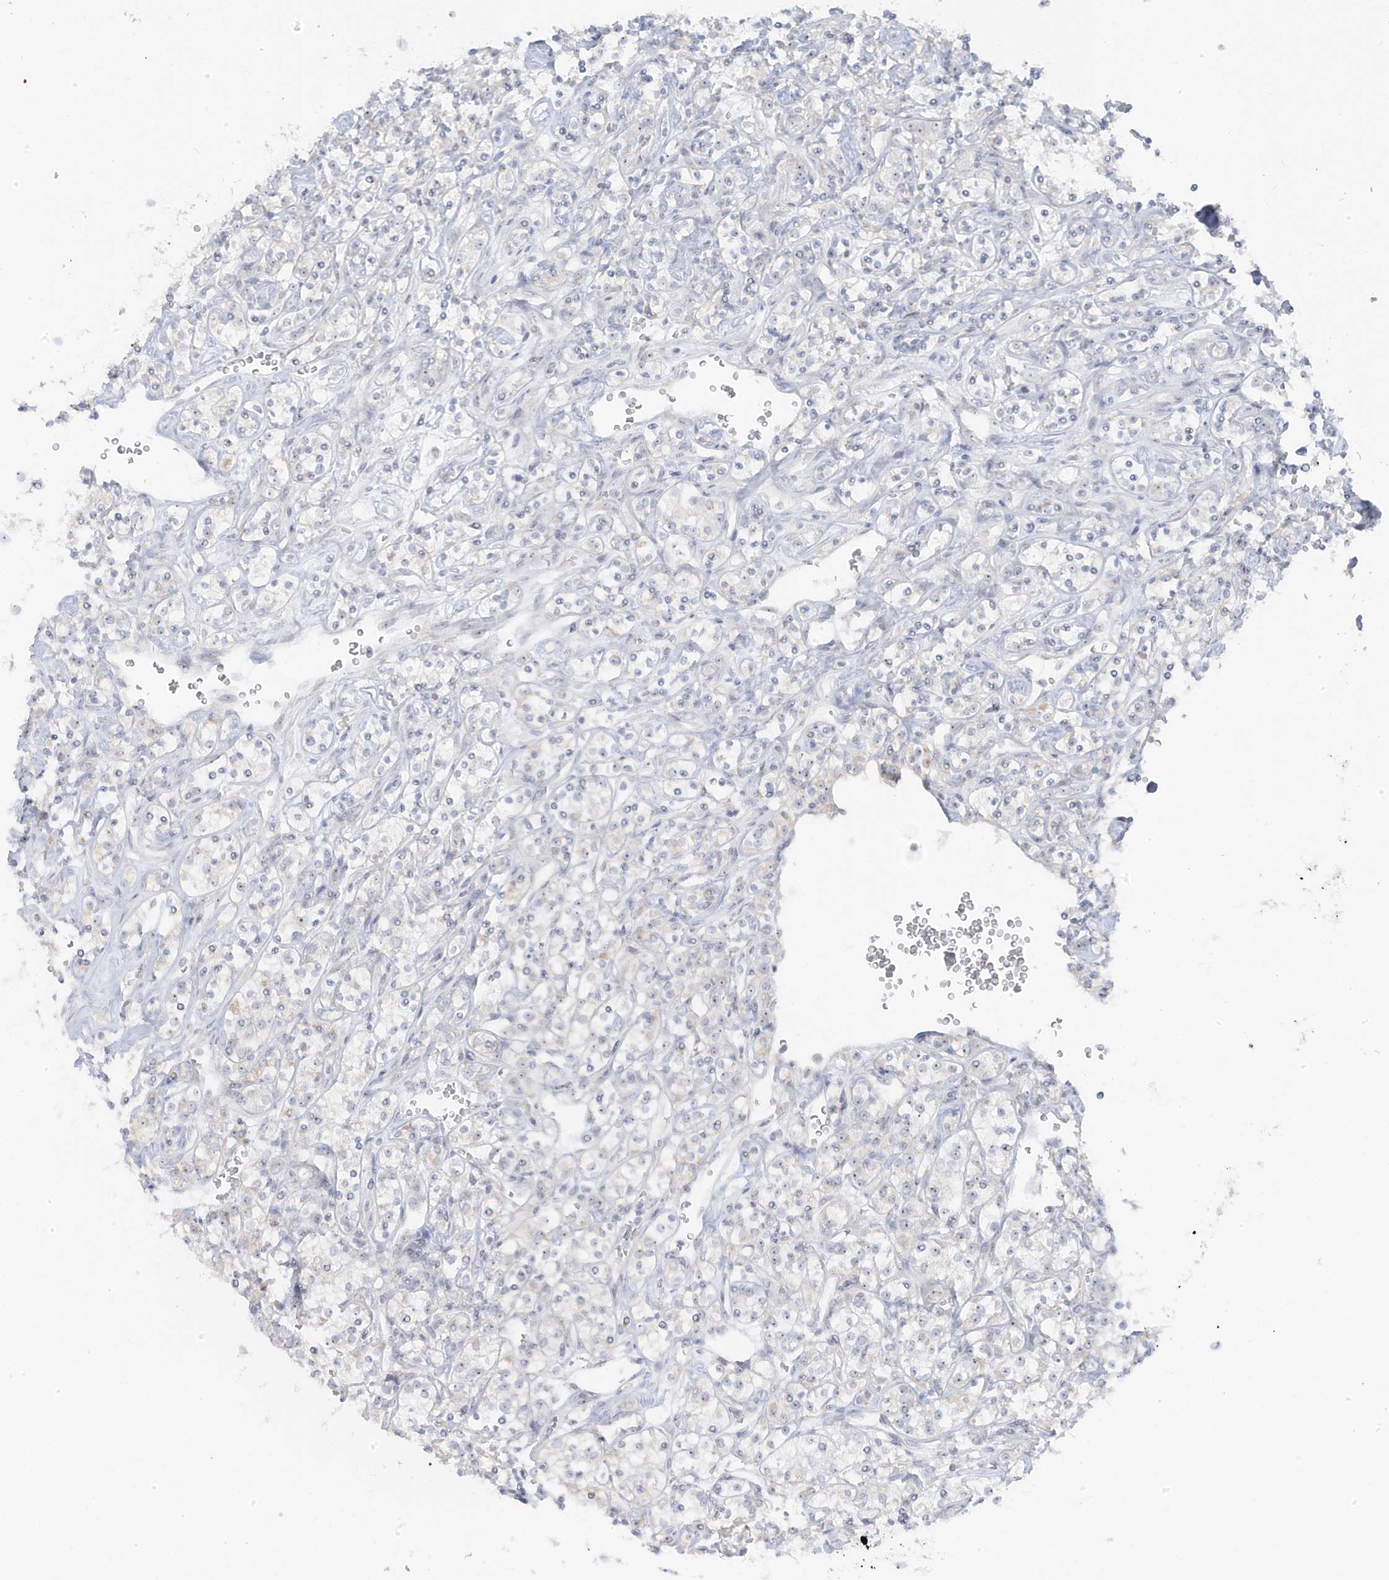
{"staining": {"intensity": "weak", "quantity": "<25%", "location": "nuclear"}, "tissue": "renal cancer", "cell_type": "Tumor cells", "image_type": "cancer", "snomed": [{"axis": "morphology", "description": "Adenocarcinoma, NOS"}, {"axis": "topography", "description": "Kidney"}], "caption": "DAB immunohistochemical staining of adenocarcinoma (renal) reveals no significant staining in tumor cells.", "gene": "TSEN15", "patient": {"sex": "male", "age": 77}}